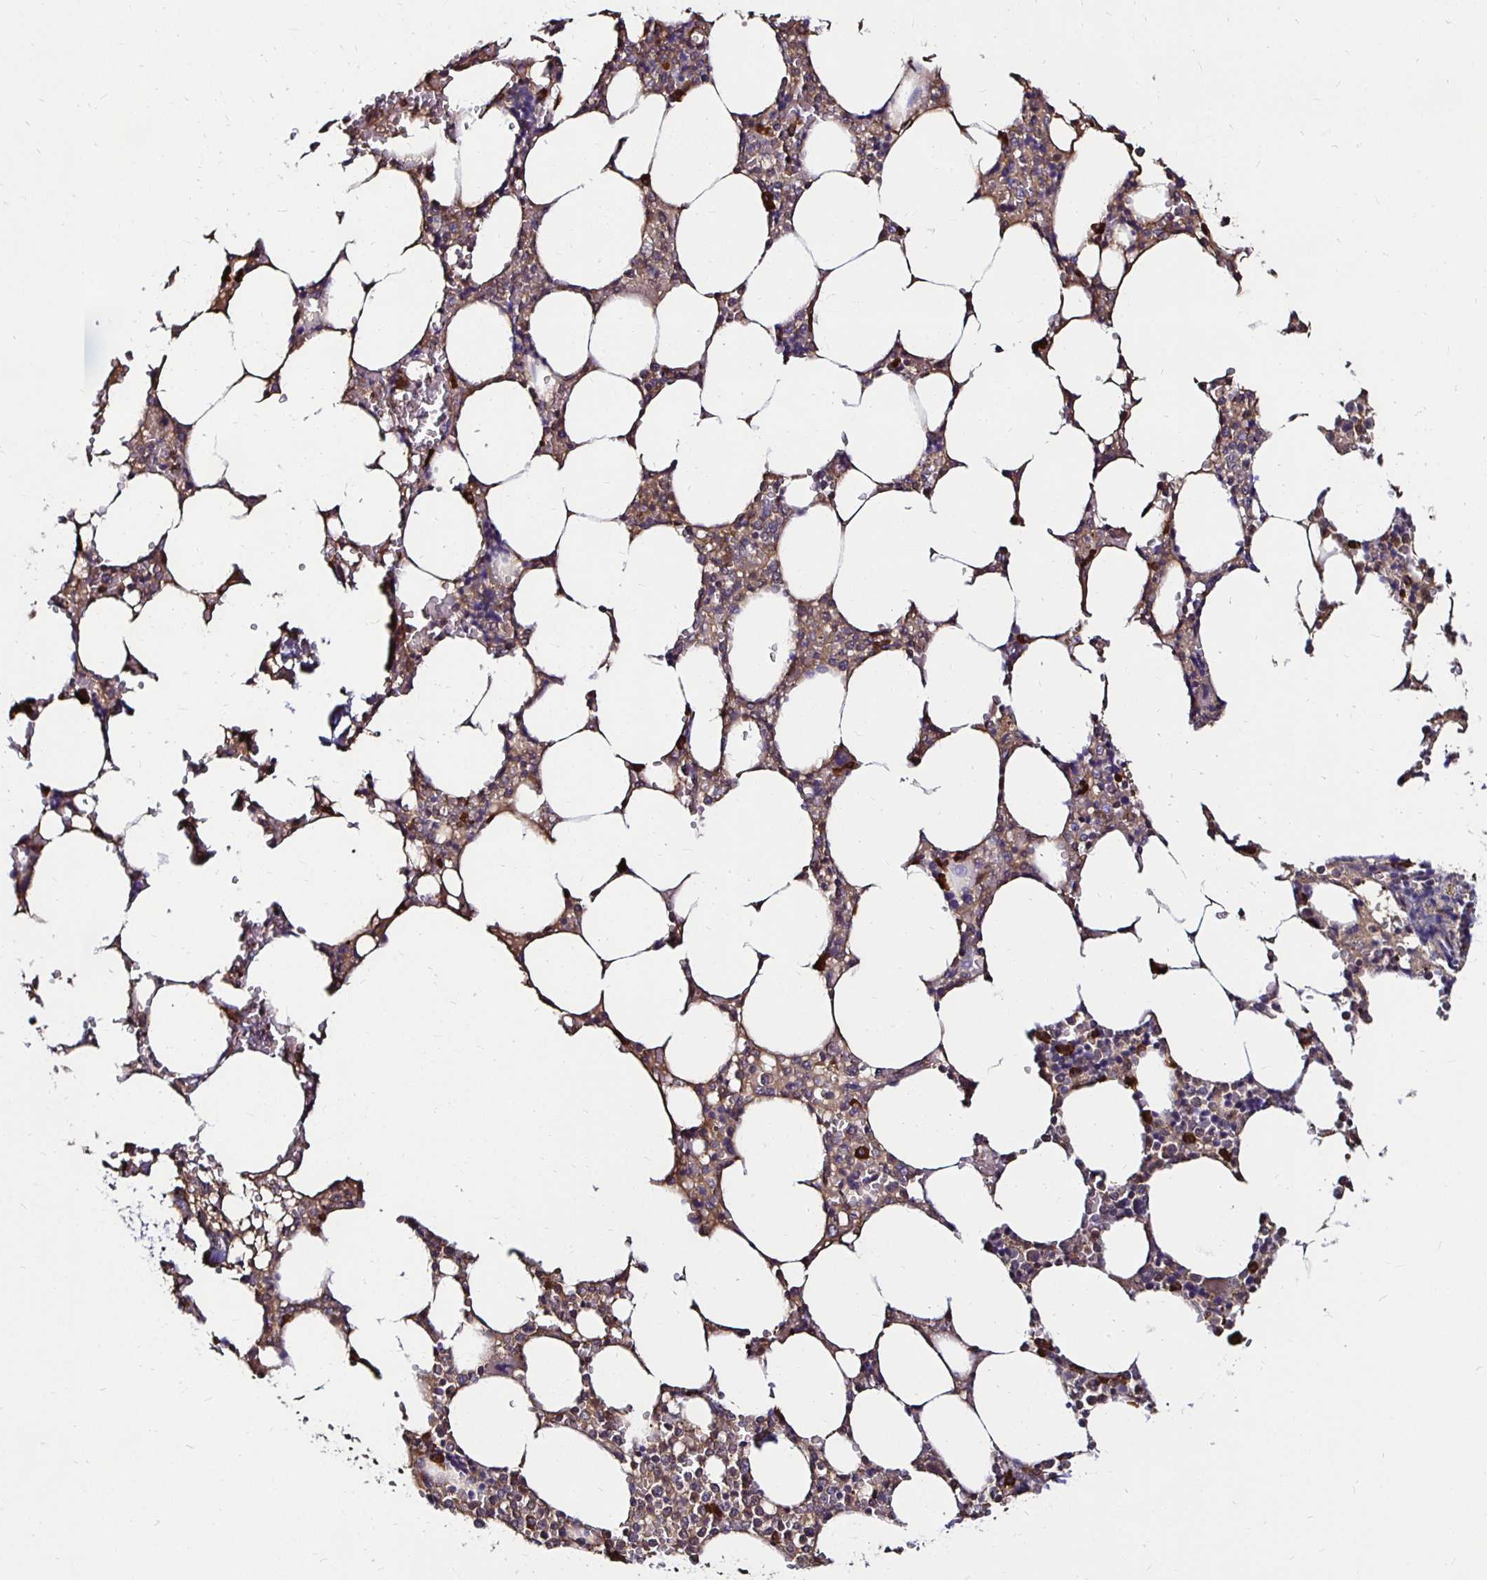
{"staining": {"intensity": "moderate", "quantity": "<25%", "location": "cytoplasmic/membranous"}, "tissue": "bone marrow", "cell_type": "Hematopoietic cells", "image_type": "normal", "snomed": [{"axis": "morphology", "description": "Normal tissue, NOS"}, {"axis": "topography", "description": "Bone marrow"}], "caption": "Immunohistochemistry (IHC) of unremarkable human bone marrow reveals low levels of moderate cytoplasmic/membranous expression in about <25% of hematopoietic cells. (DAB (3,3'-diaminobenzidine) IHC with brightfield microscopy, high magnification).", "gene": "TXN", "patient": {"sex": "male", "age": 64}}